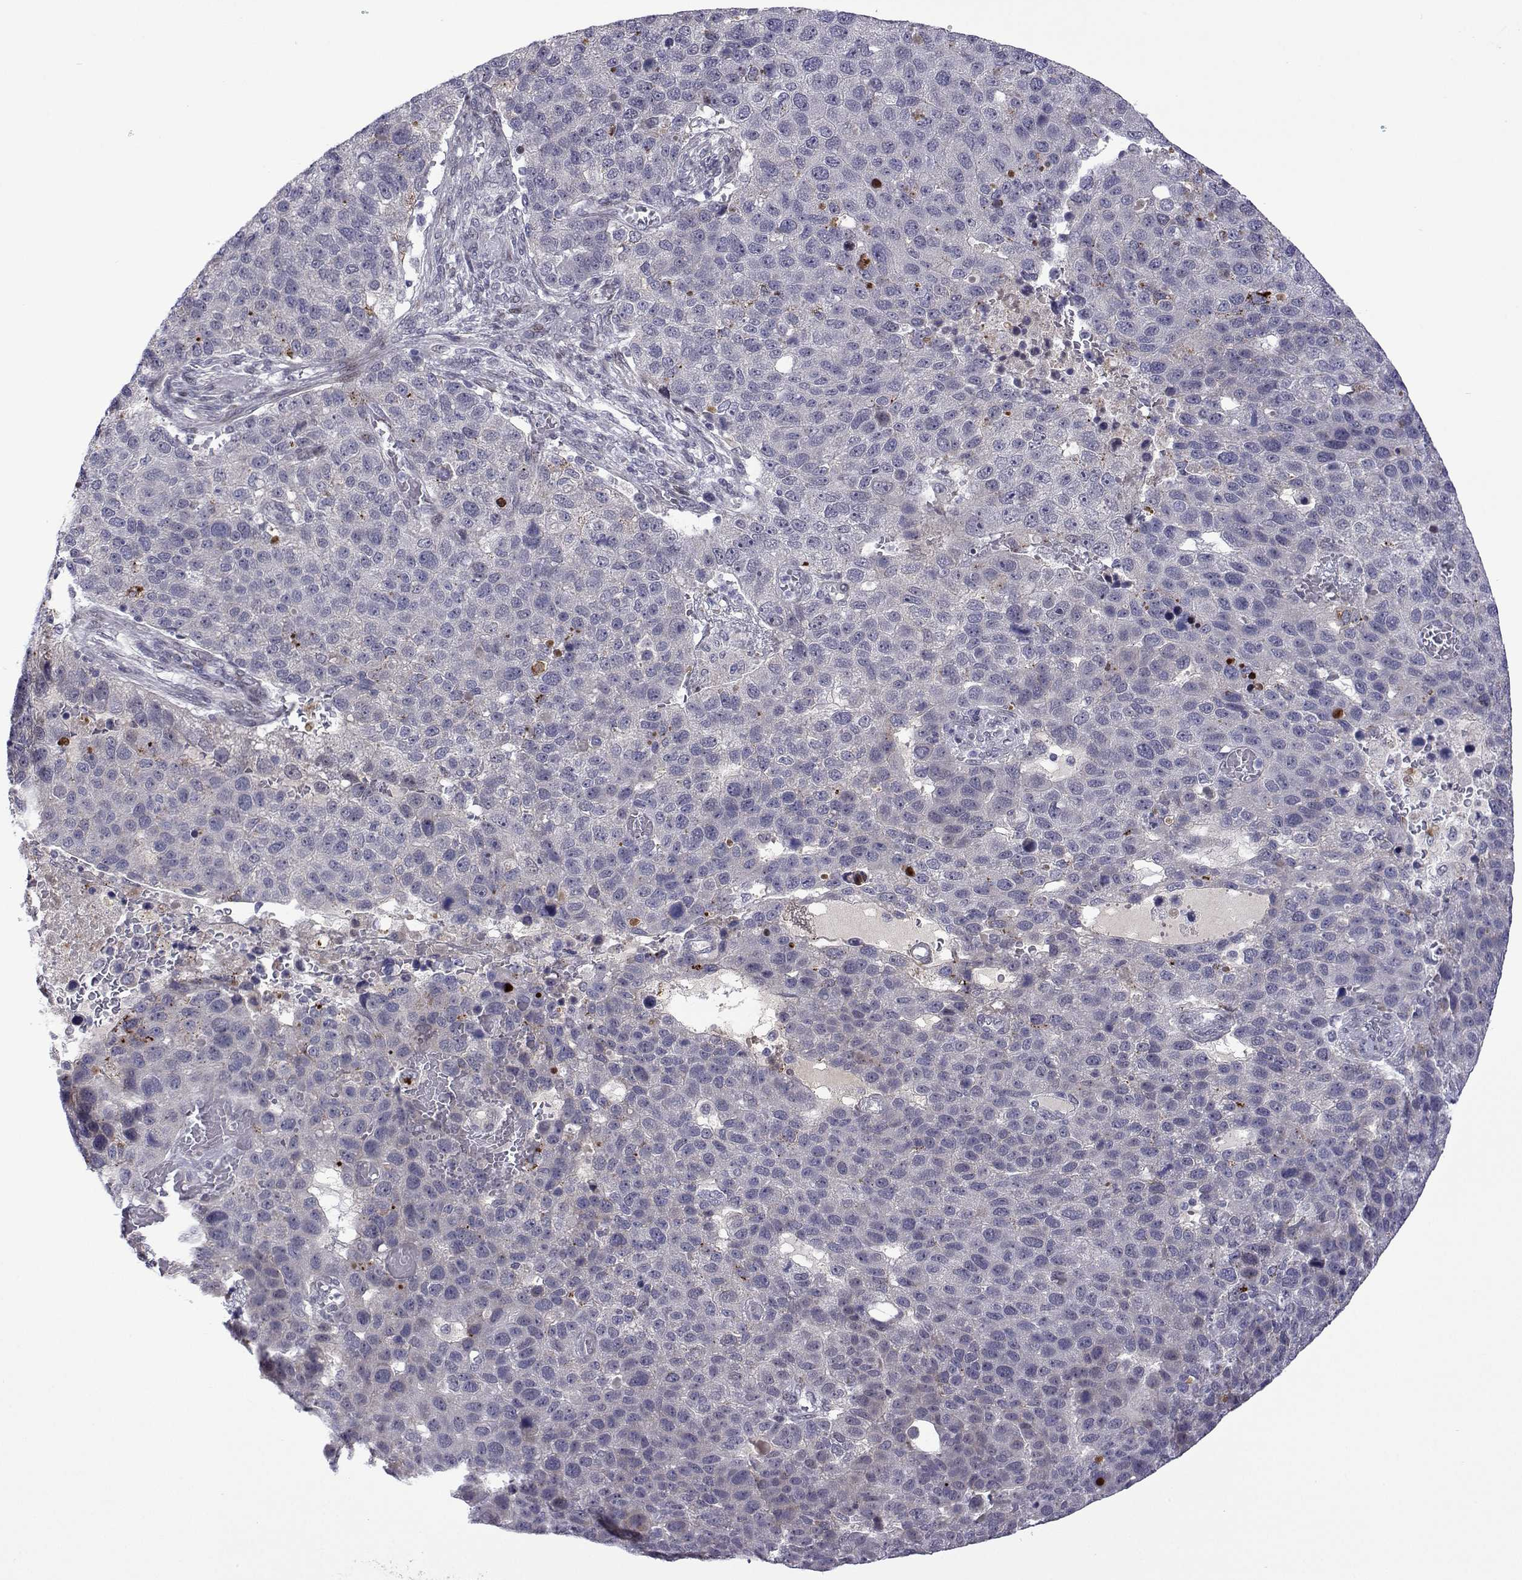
{"staining": {"intensity": "negative", "quantity": "none", "location": "none"}, "tissue": "pancreatic cancer", "cell_type": "Tumor cells", "image_type": "cancer", "snomed": [{"axis": "morphology", "description": "Adenocarcinoma, NOS"}, {"axis": "topography", "description": "Pancreas"}], "caption": "Immunohistochemical staining of human pancreatic cancer displays no significant positivity in tumor cells. (Stains: DAB IHC with hematoxylin counter stain, Microscopy: brightfield microscopy at high magnification).", "gene": "EFCAB3", "patient": {"sex": "female", "age": 61}}